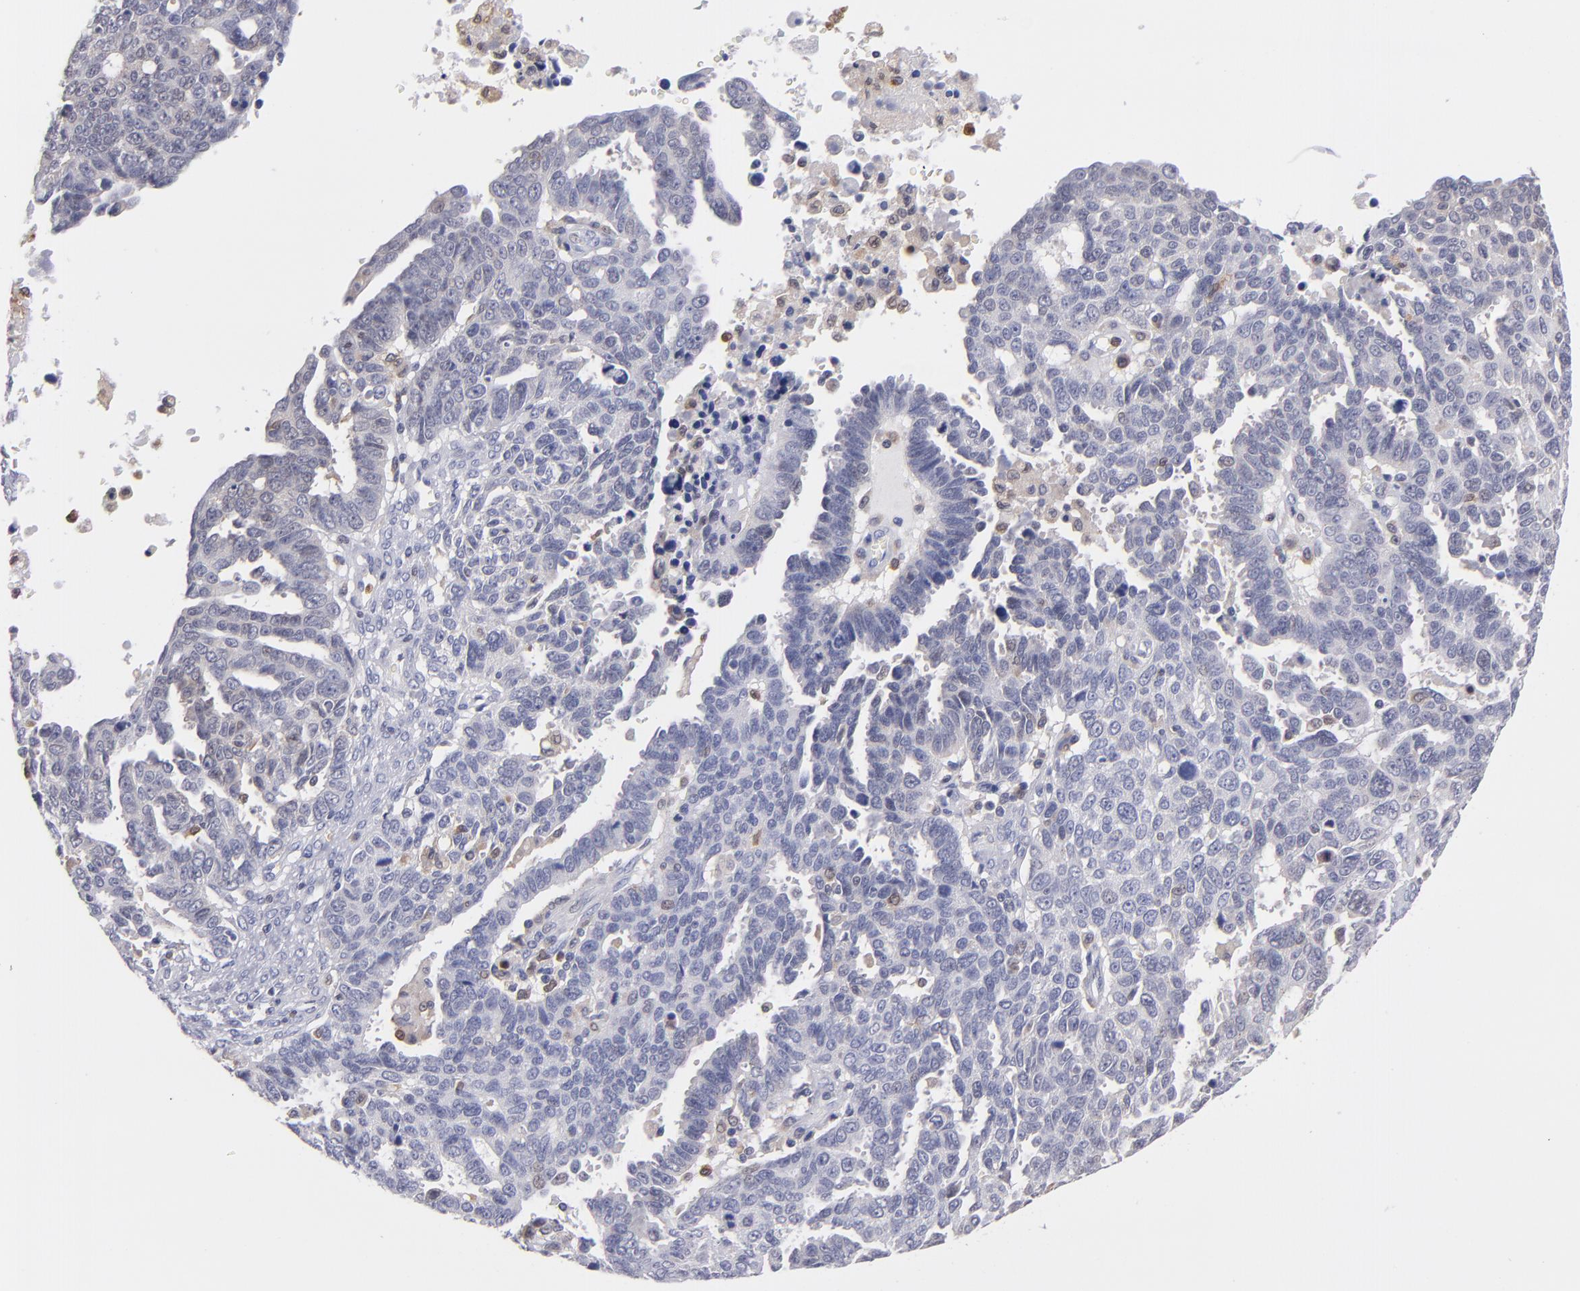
{"staining": {"intensity": "negative", "quantity": "none", "location": "none"}, "tissue": "ovarian cancer", "cell_type": "Tumor cells", "image_type": "cancer", "snomed": [{"axis": "morphology", "description": "Carcinoma, endometroid"}, {"axis": "morphology", "description": "Cystadenocarcinoma, serous, NOS"}, {"axis": "topography", "description": "Ovary"}], "caption": "Human serous cystadenocarcinoma (ovarian) stained for a protein using immunohistochemistry reveals no staining in tumor cells.", "gene": "PRKCD", "patient": {"sex": "female", "age": 45}}